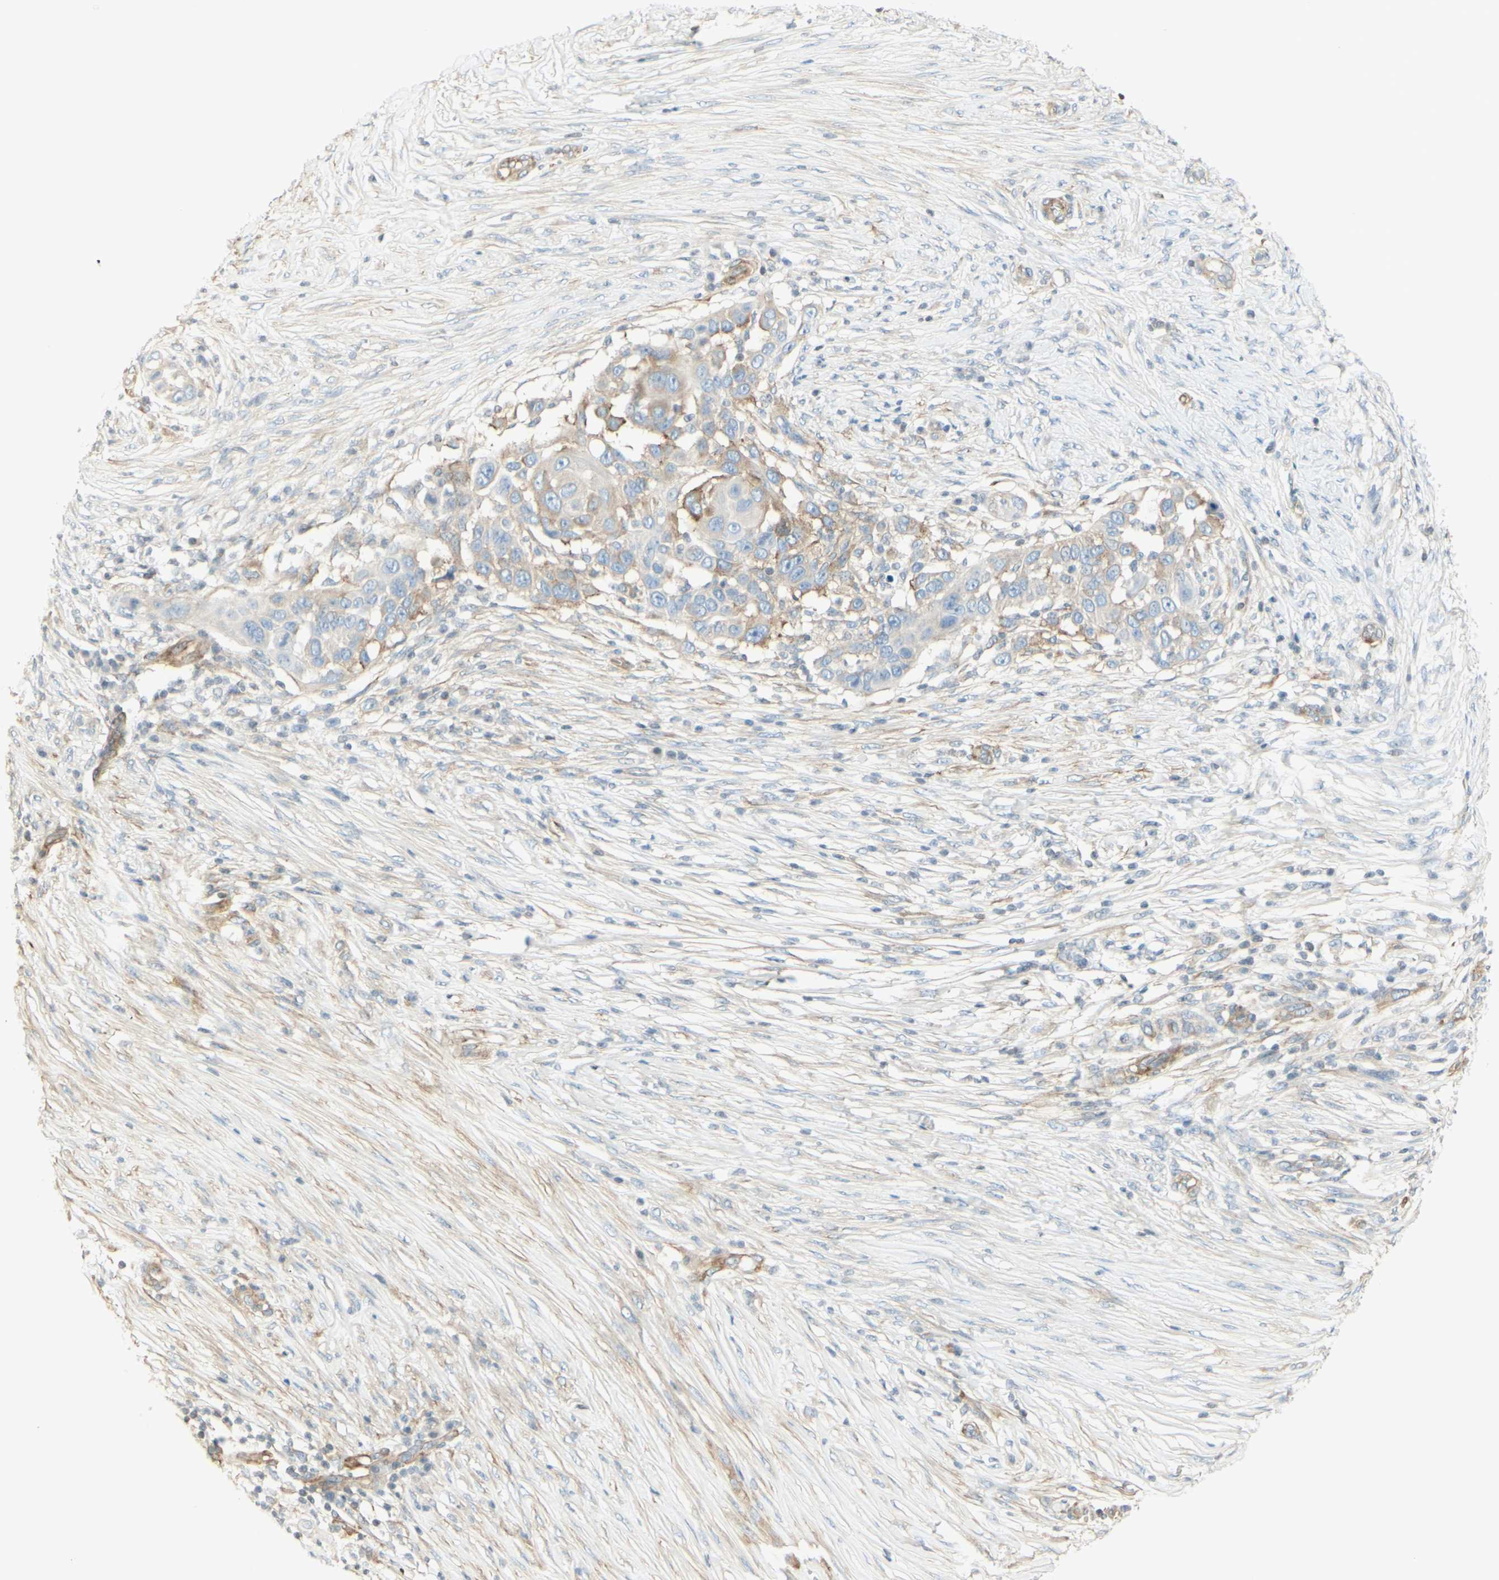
{"staining": {"intensity": "moderate", "quantity": "<25%", "location": "none"}, "tissue": "skin cancer", "cell_type": "Tumor cells", "image_type": "cancer", "snomed": [{"axis": "morphology", "description": "Squamous cell carcinoma, NOS"}, {"axis": "topography", "description": "Skin"}], "caption": "The micrograph exhibits a brown stain indicating the presence of a protein in the None of tumor cells in skin cancer.", "gene": "MAP1B", "patient": {"sex": "female", "age": 44}}